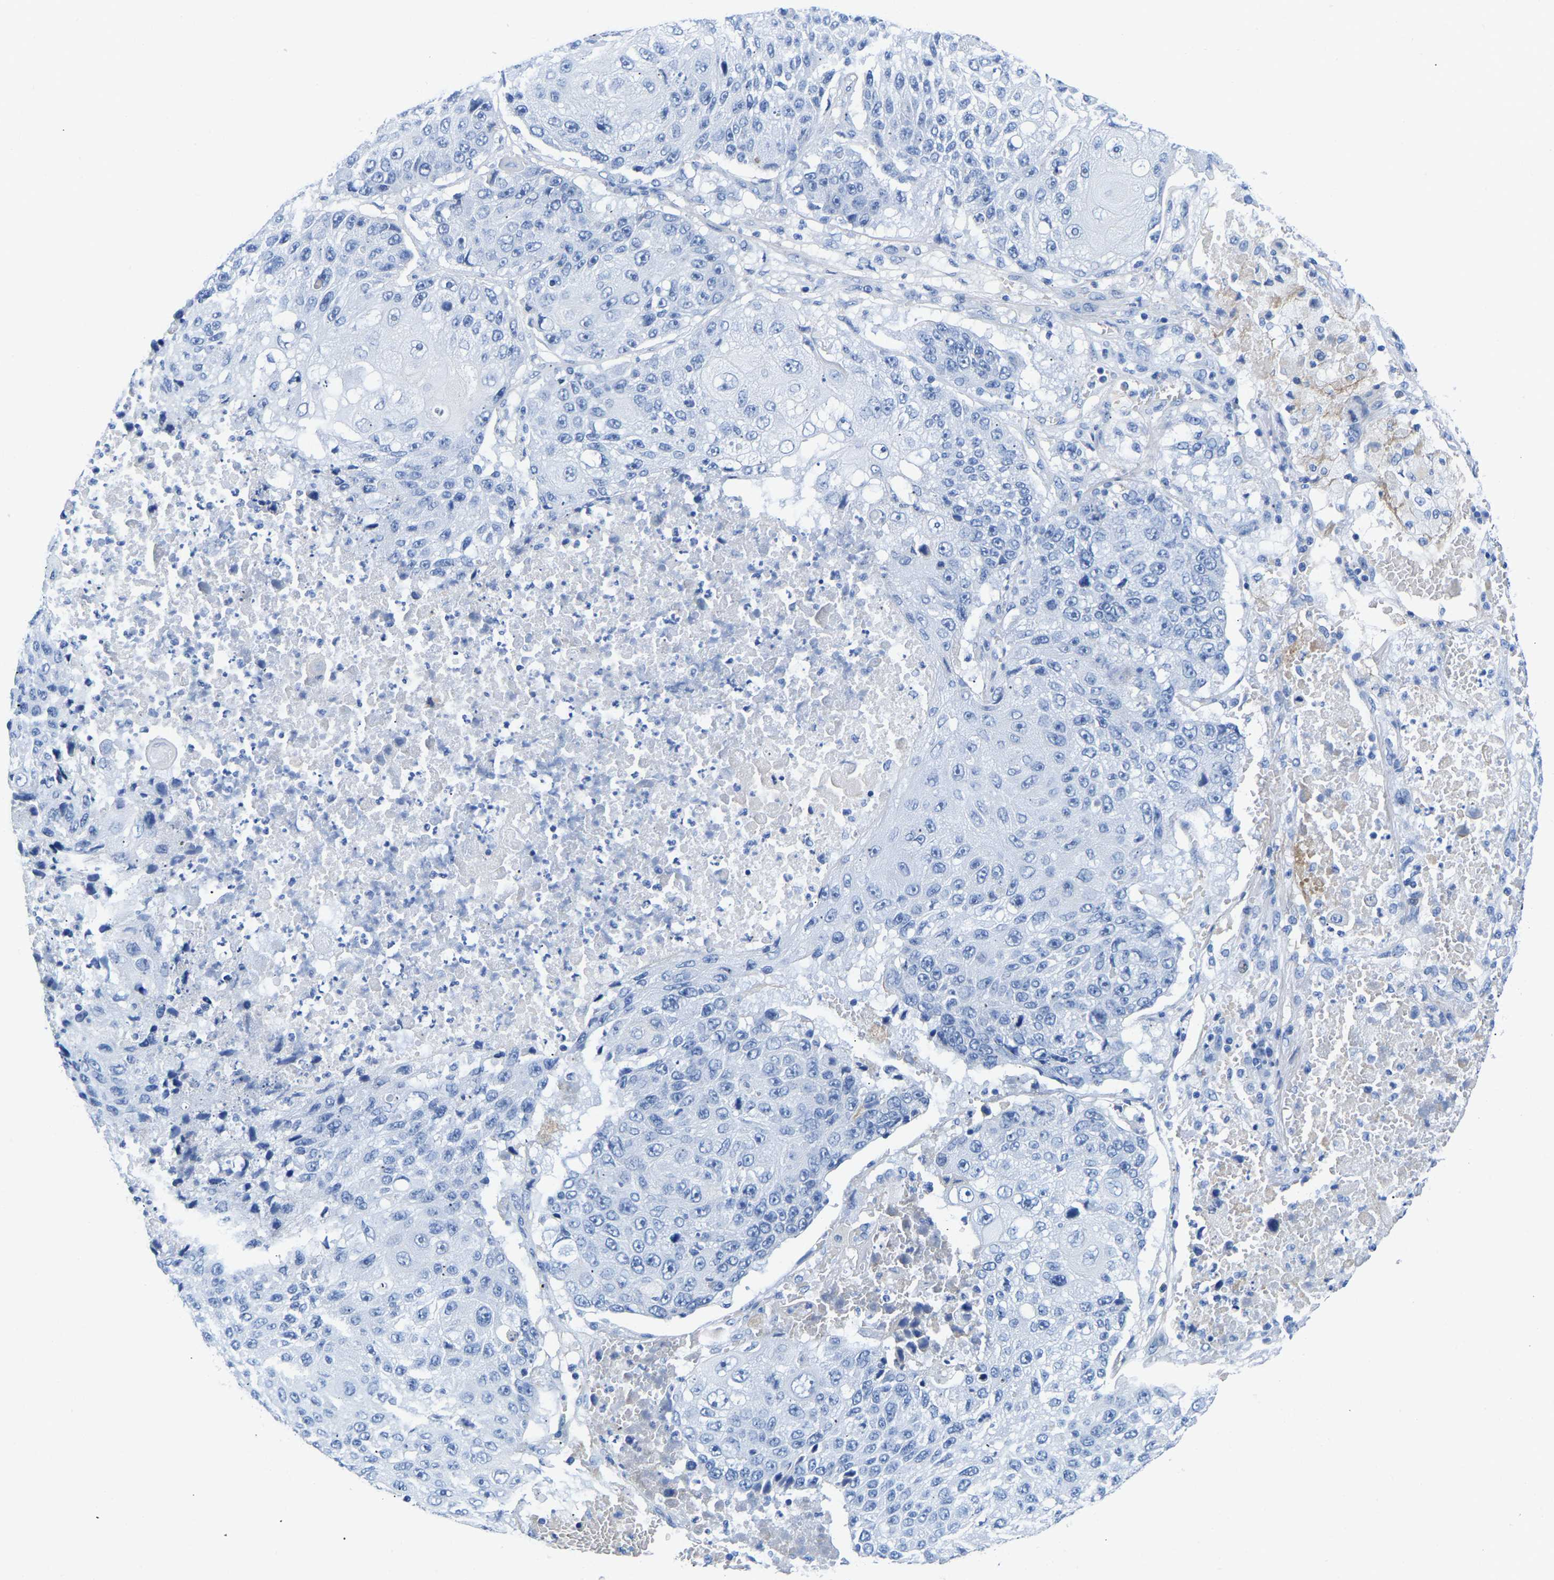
{"staining": {"intensity": "negative", "quantity": "none", "location": "none"}, "tissue": "lung cancer", "cell_type": "Tumor cells", "image_type": "cancer", "snomed": [{"axis": "morphology", "description": "Squamous cell carcinoma, NOS"}, {"axis": "topography", "description": "Lung"}], "caption": "High power microscopy image of an immunohistochemistry (IHC) histopathology image of lung cancer, revealing no significant positivity in tumor cells.", "gene": "UPK3A", "patient": {"sex": "male", "age": 61}}